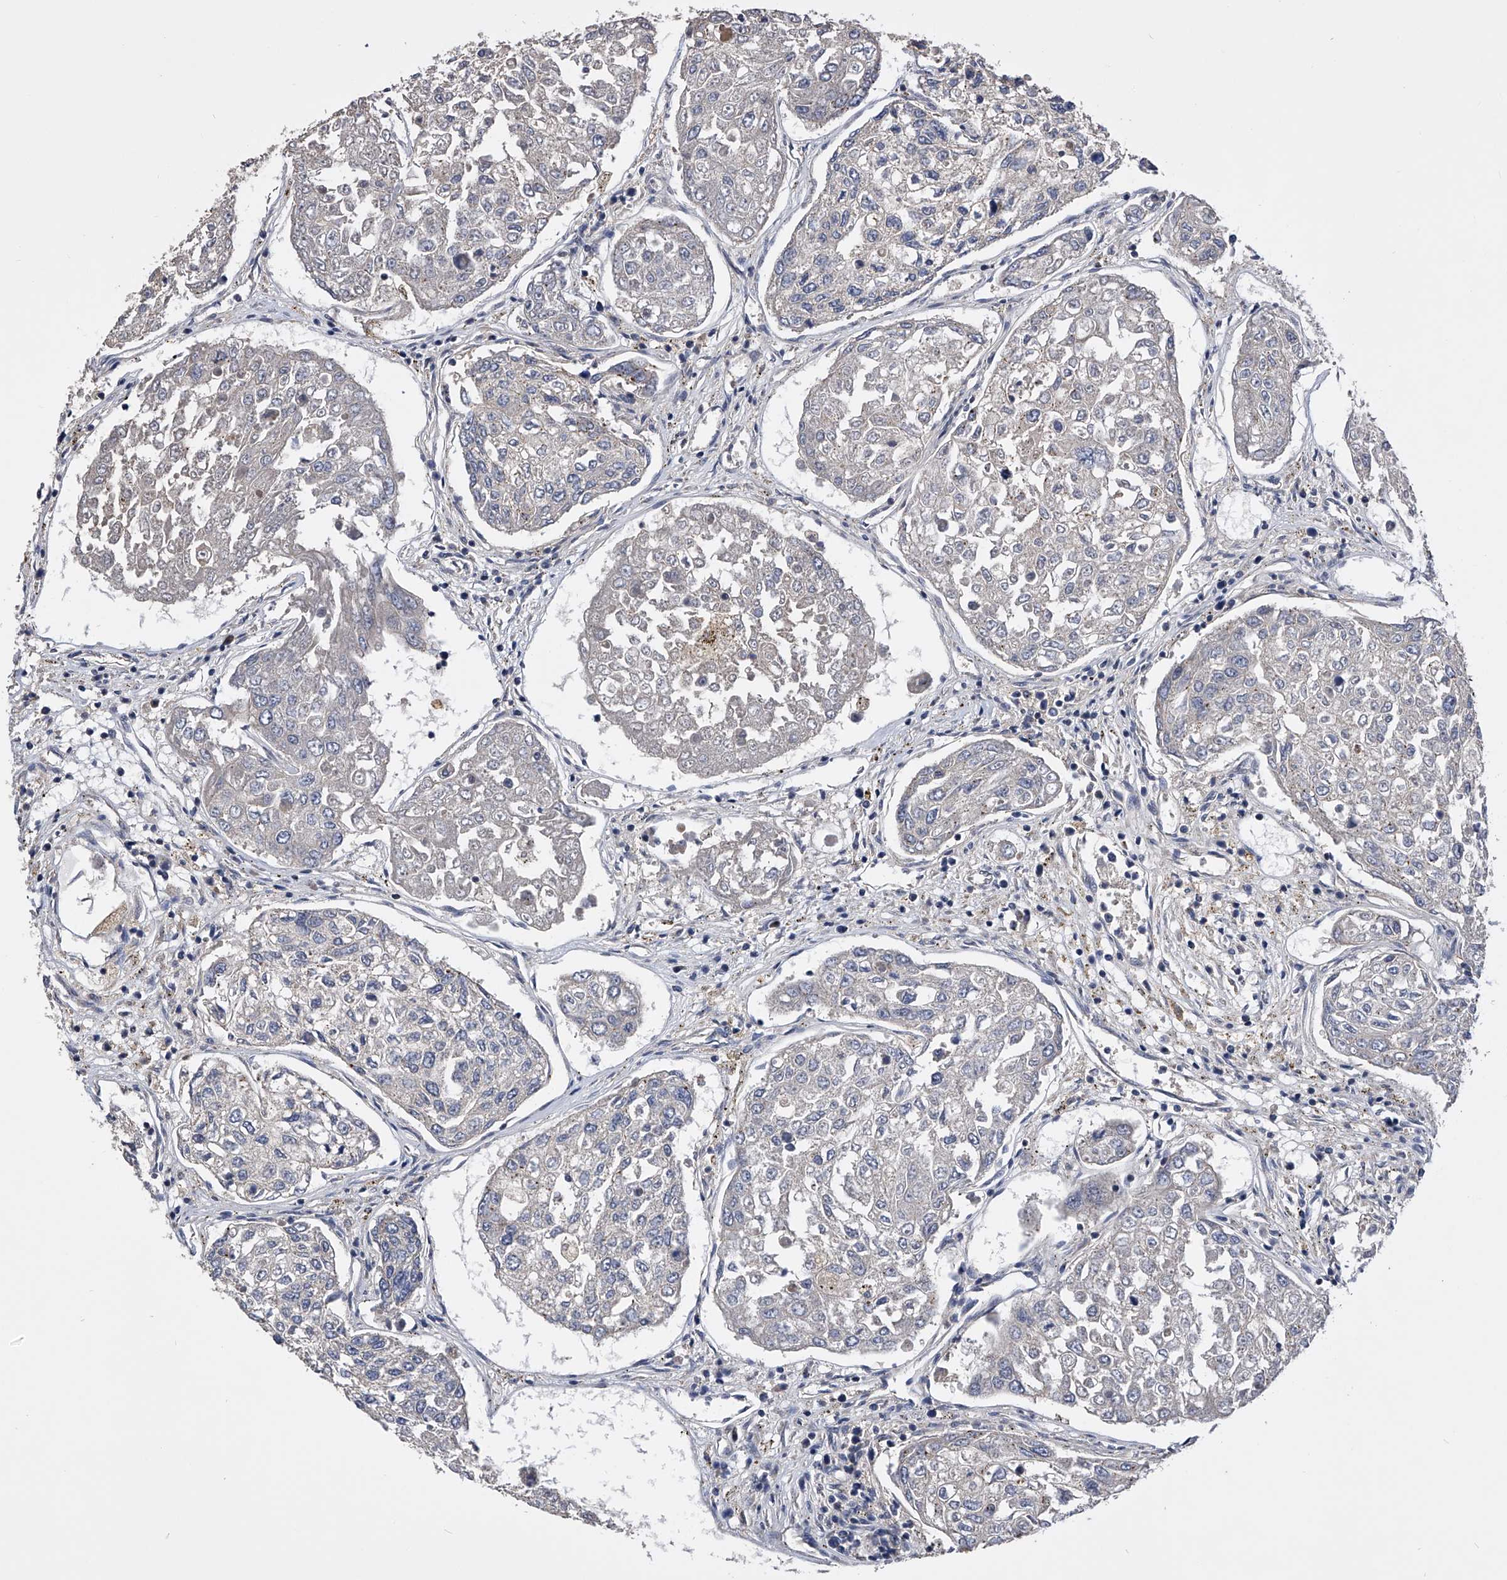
{"staining": {"intensity": "negative", "quantity": "none", "location": "none"}, "tissue": "urothelial cancer", "cell_type": "Tumor cells", "image_type": "cancer", "snomed": [{"axis": "morphology", "description": "Urothelial carcinoma, High grade"}, {"axis": "topography", "description": "Lymph node"}, {"axis": "topography", "description": "Urinary bladder"}], "caption": "Human high-grade urothelial carcinoma stained for a protein using IHC exhibits no staining in tumor cells.", "gene": "ARL4C", "patient": {"sex": "male", "age": 51}}